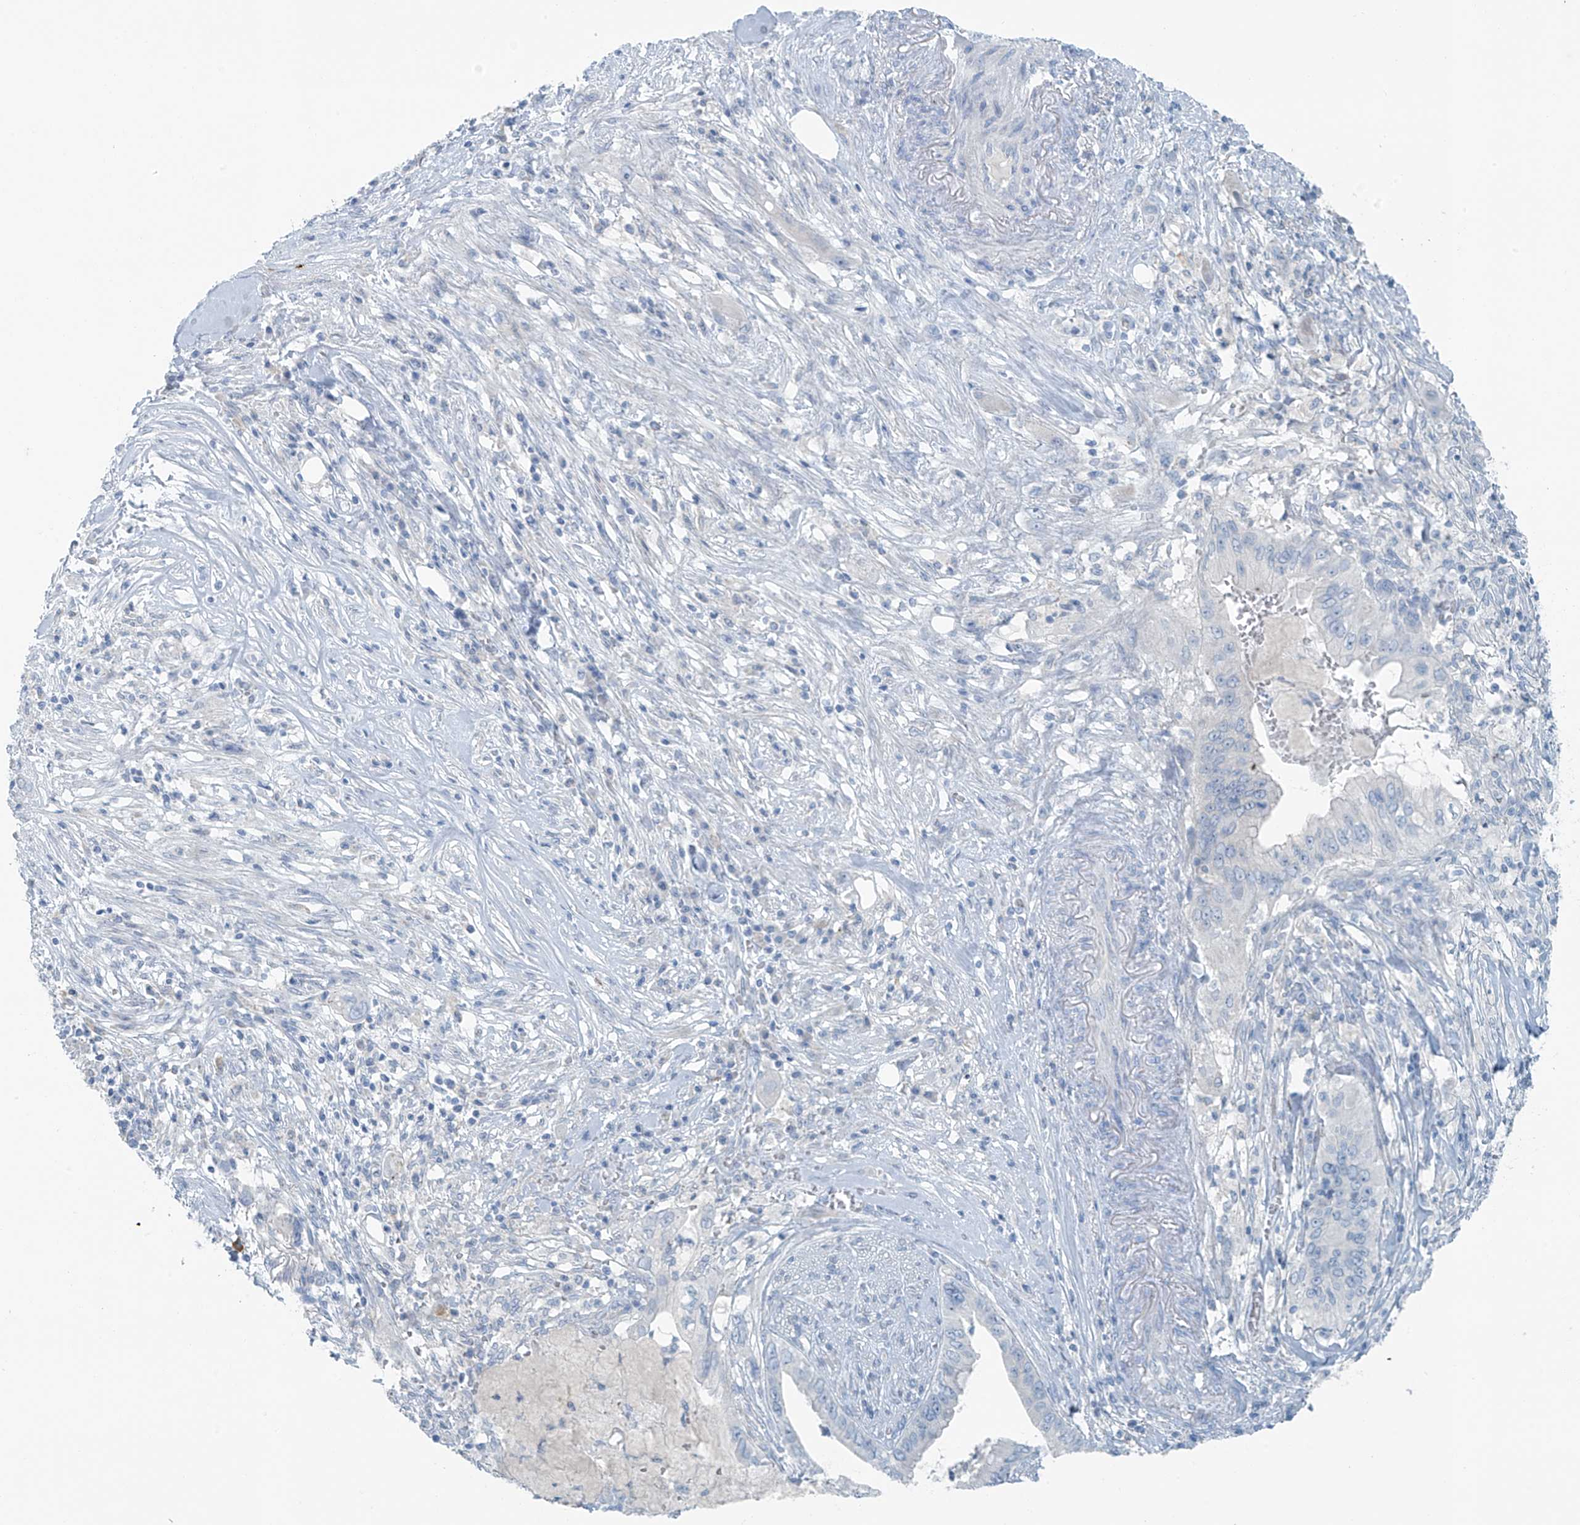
{"staining": {"intensity": "negative", "quantity": "none", "location": "none"}, "tissue": "pancreatic cancer", "cell_type": "Tumor cells", "image_type": "cancer", "snomed": [{"axis": "morphology", "description": "Adenocarcinoma, NOS"}, {"axis": "topography", "description": "Pancreas"}], "caption": "A photomicrograph of pancreatic cancer (adenocarcinoma) stained for a protein shows no brown staining in tumor cells.", "gene": "SLC25A43", "patient": {"sex": "female", "age": 73}}